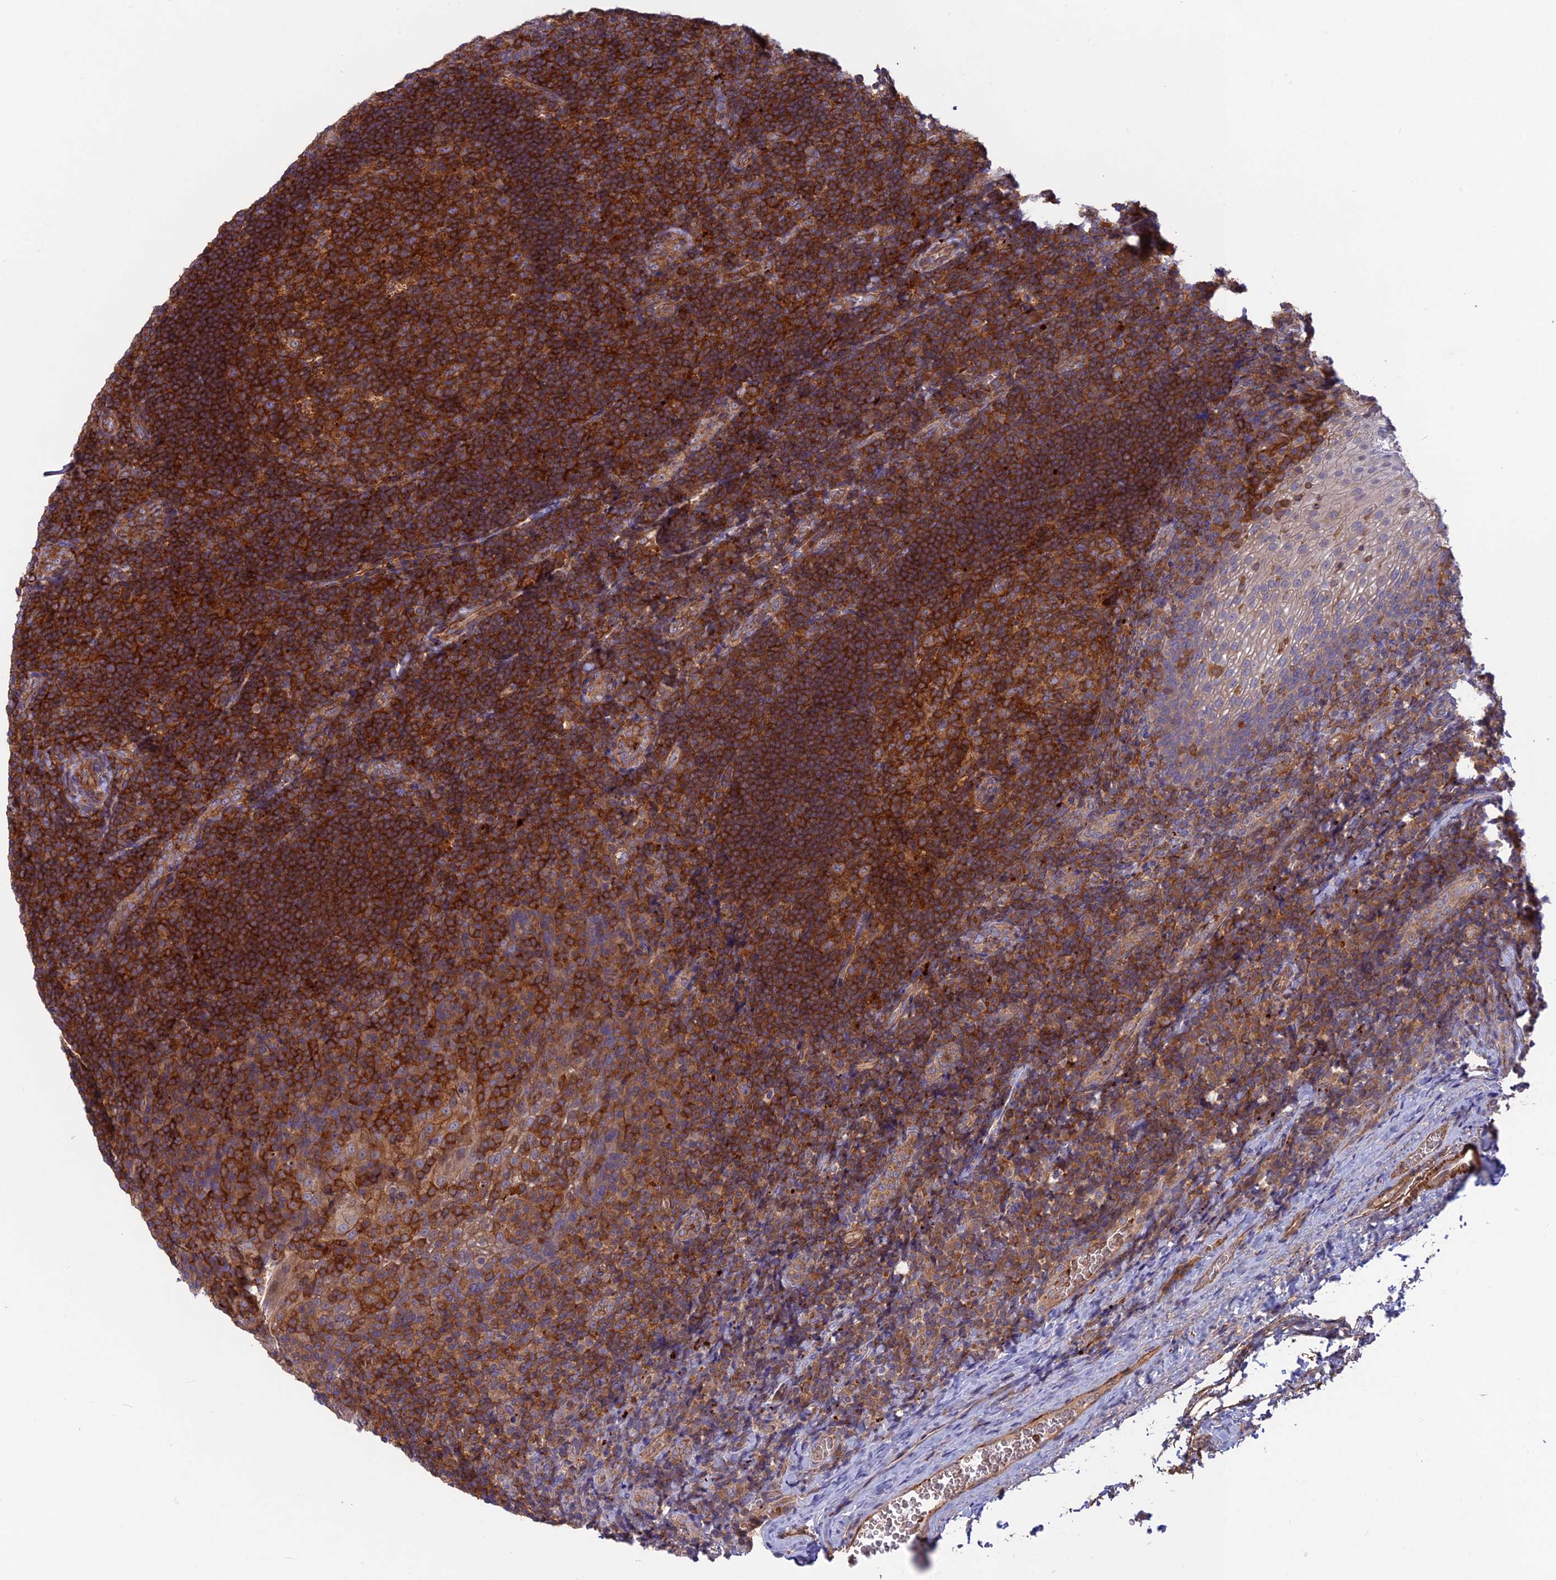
{"staining": {"intensity": "strong", "quantity": ">75%", "location": "cytoplasmic/membranous"}, "tissue": "tonsil", "cell_type": "Germinal center cells", "image_type": "normal", "snomed": [{"axis": "morphology", "description": "Normal tissue, NOS"}, {"axis": "topography", "description": "Tonsil"}], "caption": "Immunohistochemistry (IHC) of unremarkable tonsil reveals high levels of strong cytoplasmic/membranous staining in approximately >75% of germinal center cells.", "gene": "CPNE7", "patient": {"sex": "male", "age": 17}}